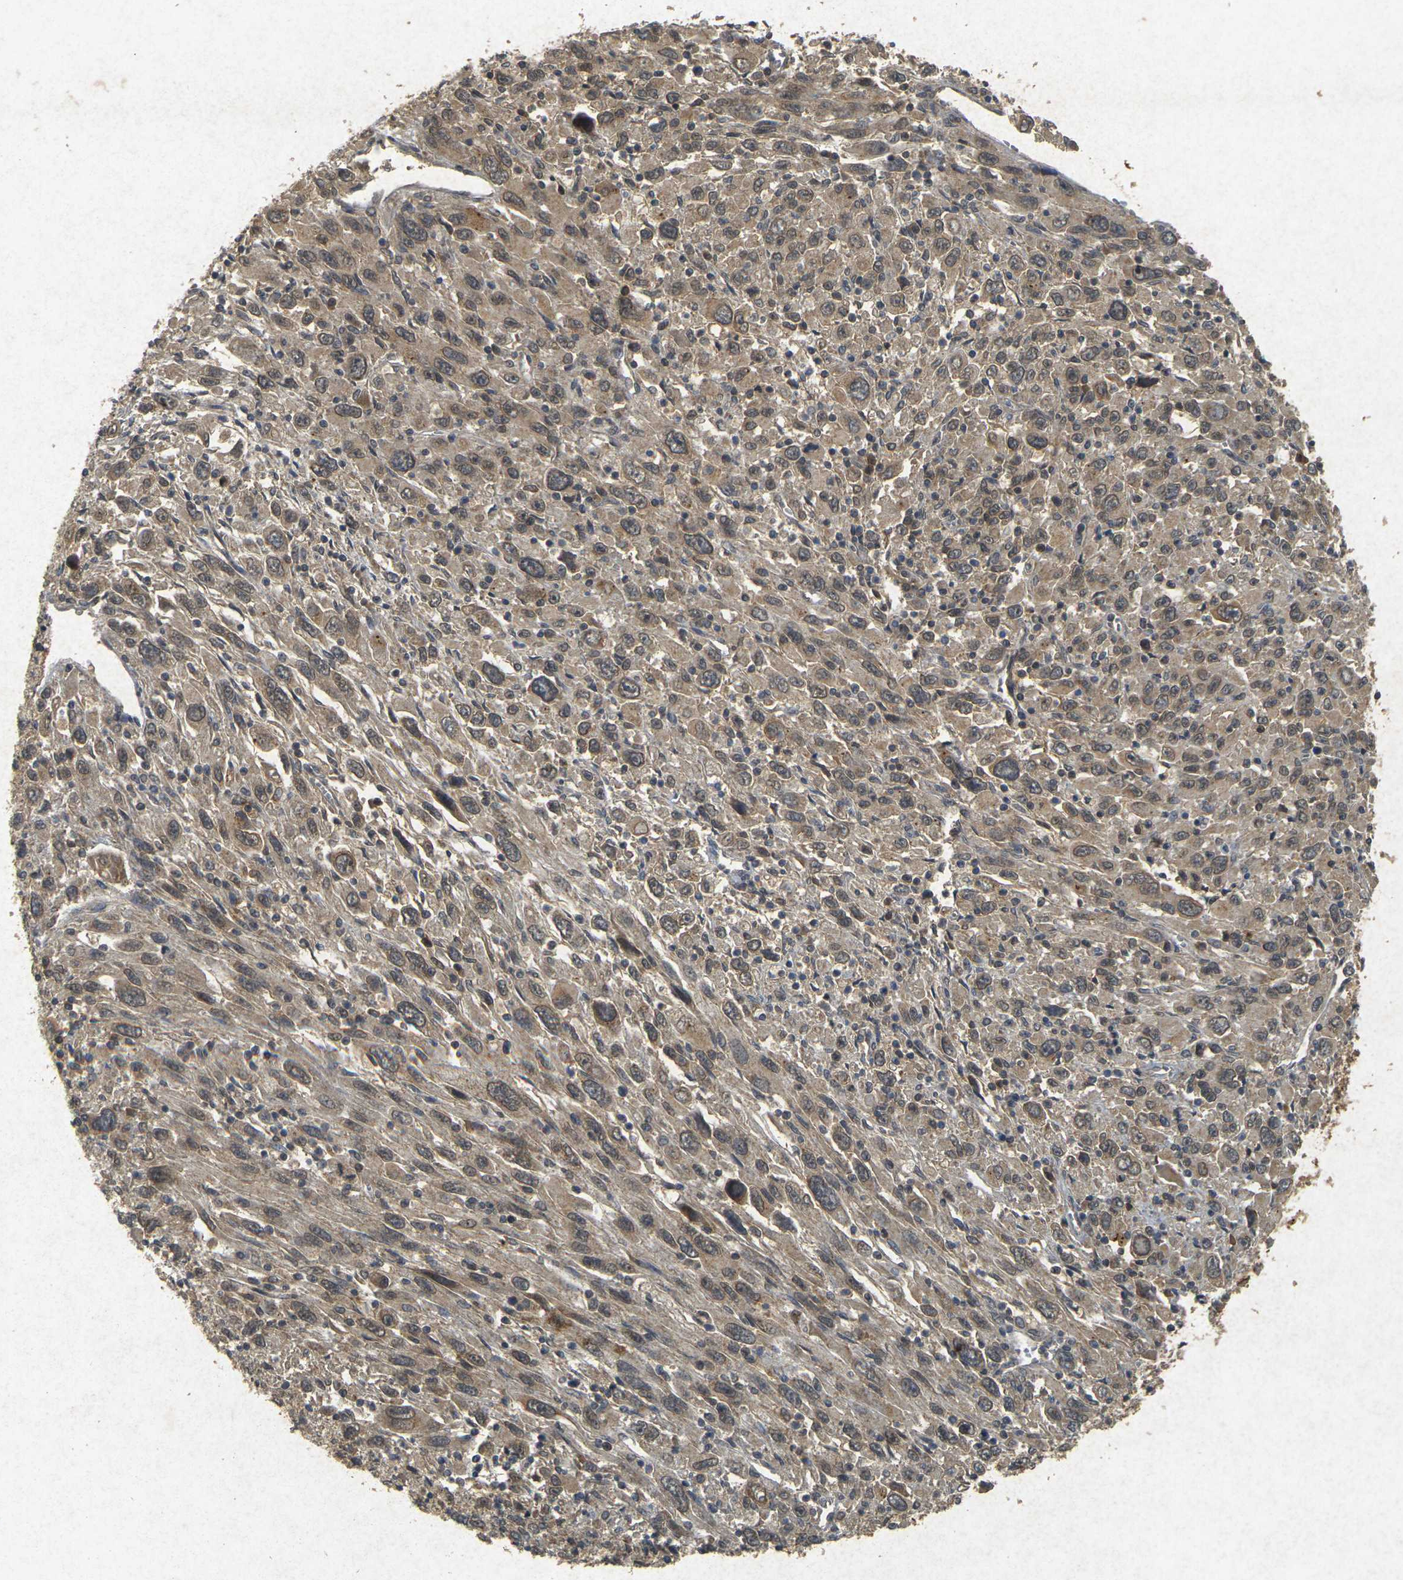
{"staining": {"intensity": "weak", "quantity": ">75%", "location": "cytoplasmic/membranous"}, "tissue": "melanoma", "cell_type": "Tumor cells", "image_type": "cancer", "snomed": [{"axis": "morphology", "description": "Malignant melanoma, Metastatic site"}, {"axis": "topography", "description": "Skin"}], "caption": "Brown immunohistochemical staining in melanoma exhibits weak cytoplasmic/membranous positivity in approximately >75% of tumor cells. Ihc stains the protein of interest in brown and the nuclei are stained blue.", "gene": "ERN1", "patient": {"sex": "female", "age": 56}}